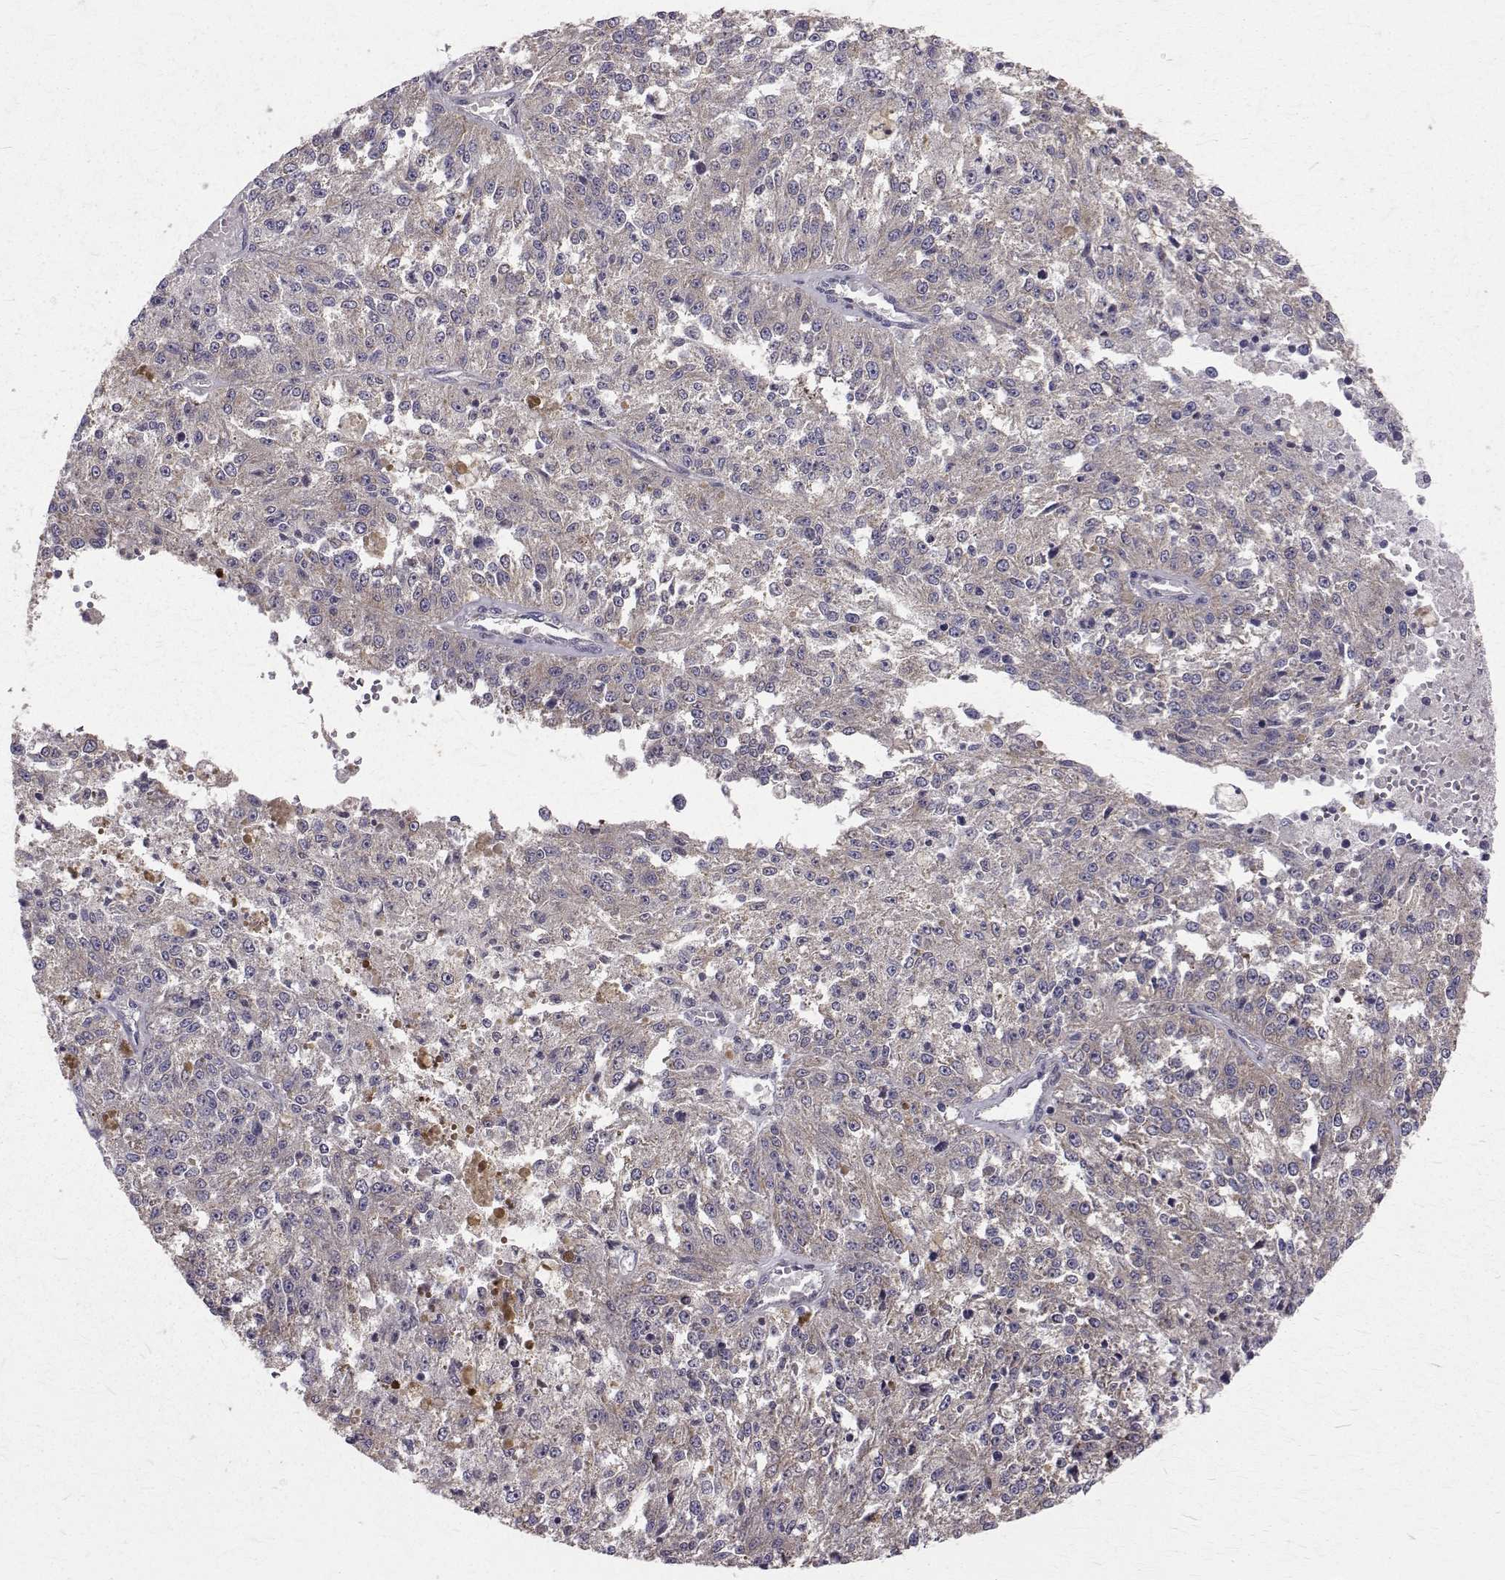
{"staining": {"intensity": "negative", "quantity": "none", "location": "none"}, "tissue": "melanoma", "cell_type": "Tumor cells", "image_type": "cancer", "snomed": [{"axis": "morphology", "description": "Malignant melanoma, Metastatic site"}, {"axis": "topography", "description": "Lymph node"}], "caption": "Malignant melanoma (metastatic site) stained for a protein using immunohistochemistry reveals no expression tumor cells.", "gene": "FARSB", "patient": {"sex": "female", "age": 64}}